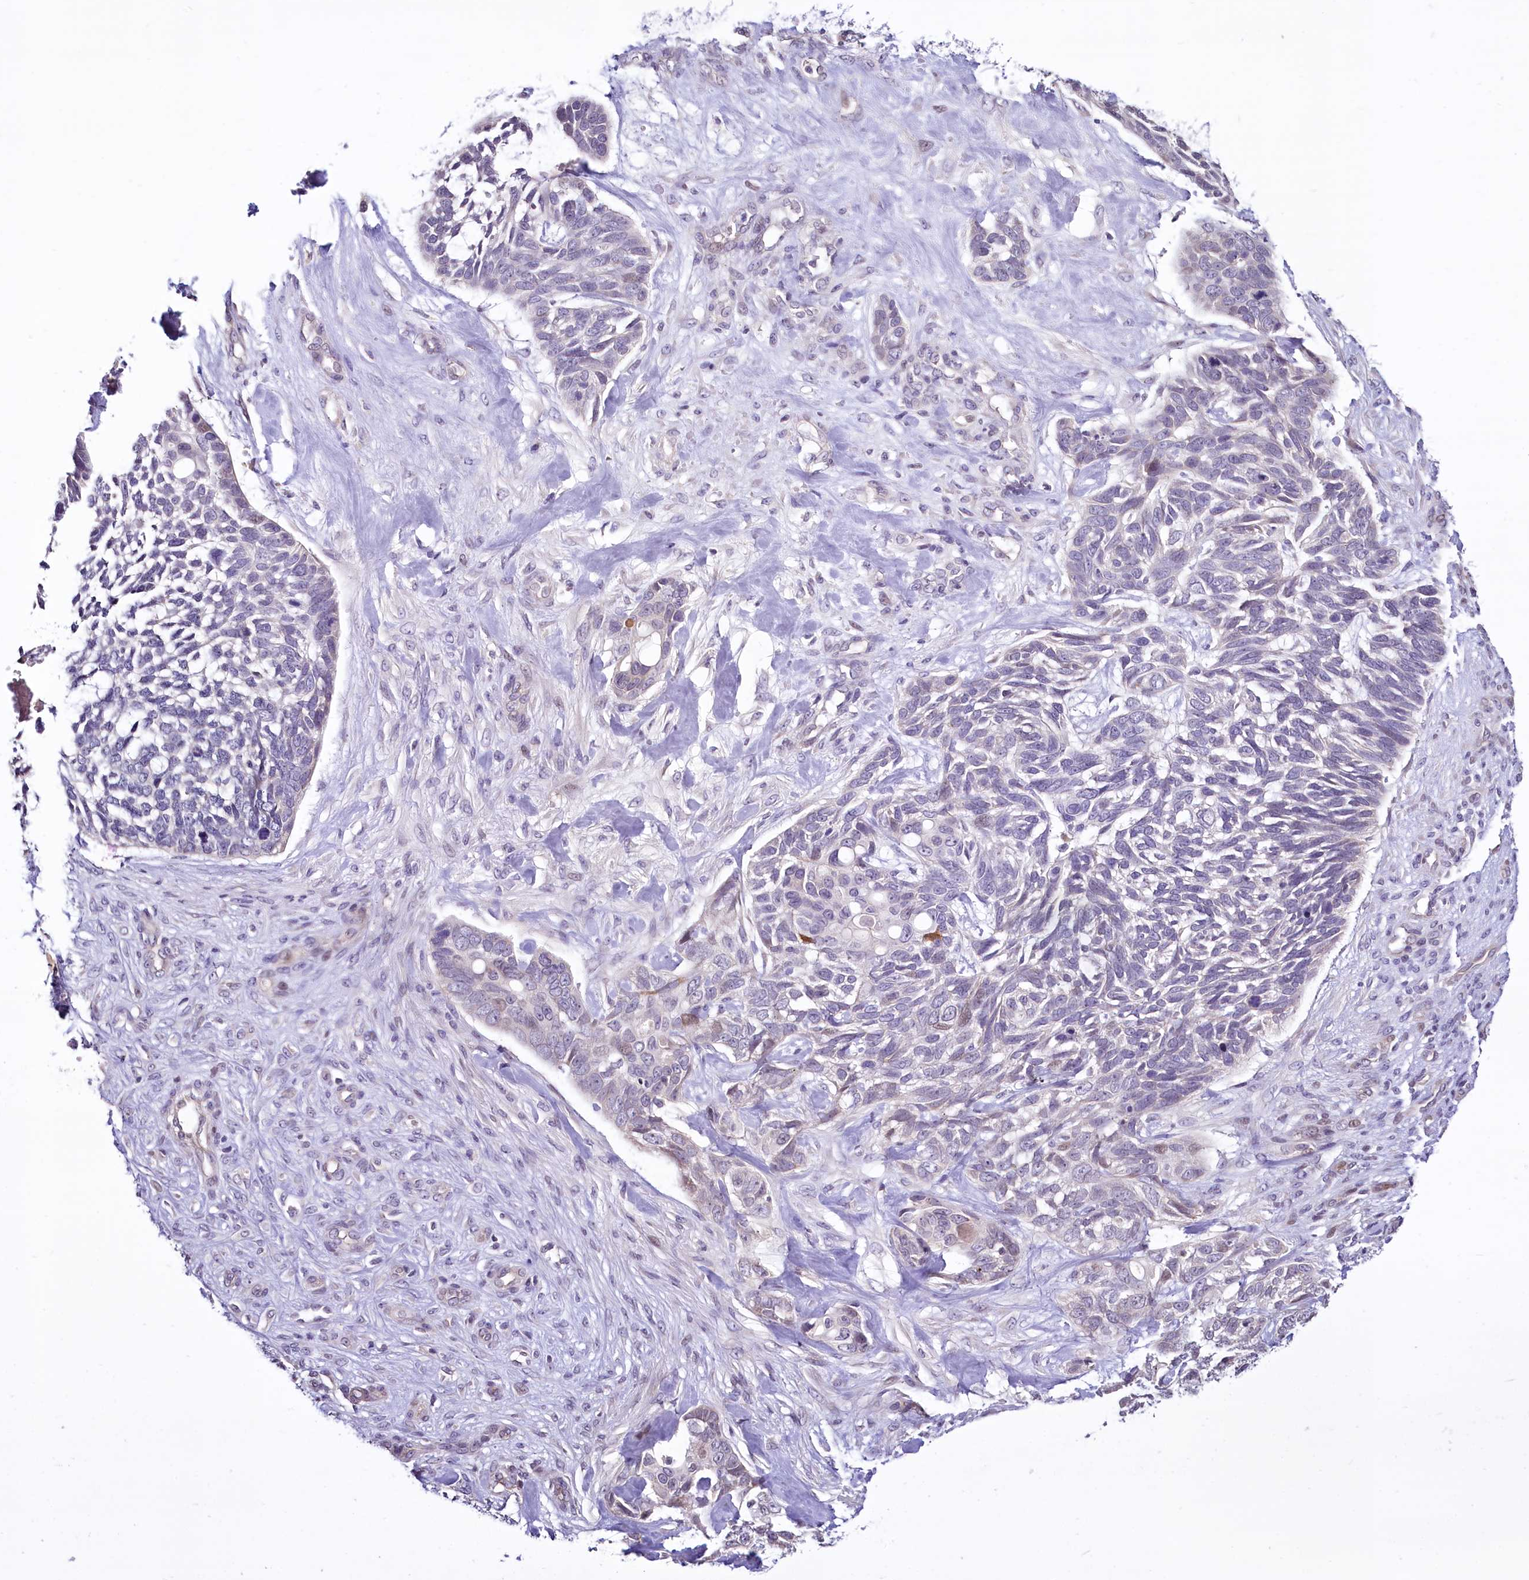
{"staining": {"intensity": "negative", "quantity": "none", "location": "none"}, "tissue": "skin cancer", "cell_type": "Tumor cells", "image_type": "cancer", "snomed": [{"axis": "morphology", "description": "Basal cell carcinoma"}, {"axis": "topography", "description": "Skin"}], "caption": "The photomicrograph demonstrates no significant expression in tumor cells of skin cancer.", "gene": "BANK1", "patient": {"sex": "male", "age": 88}}